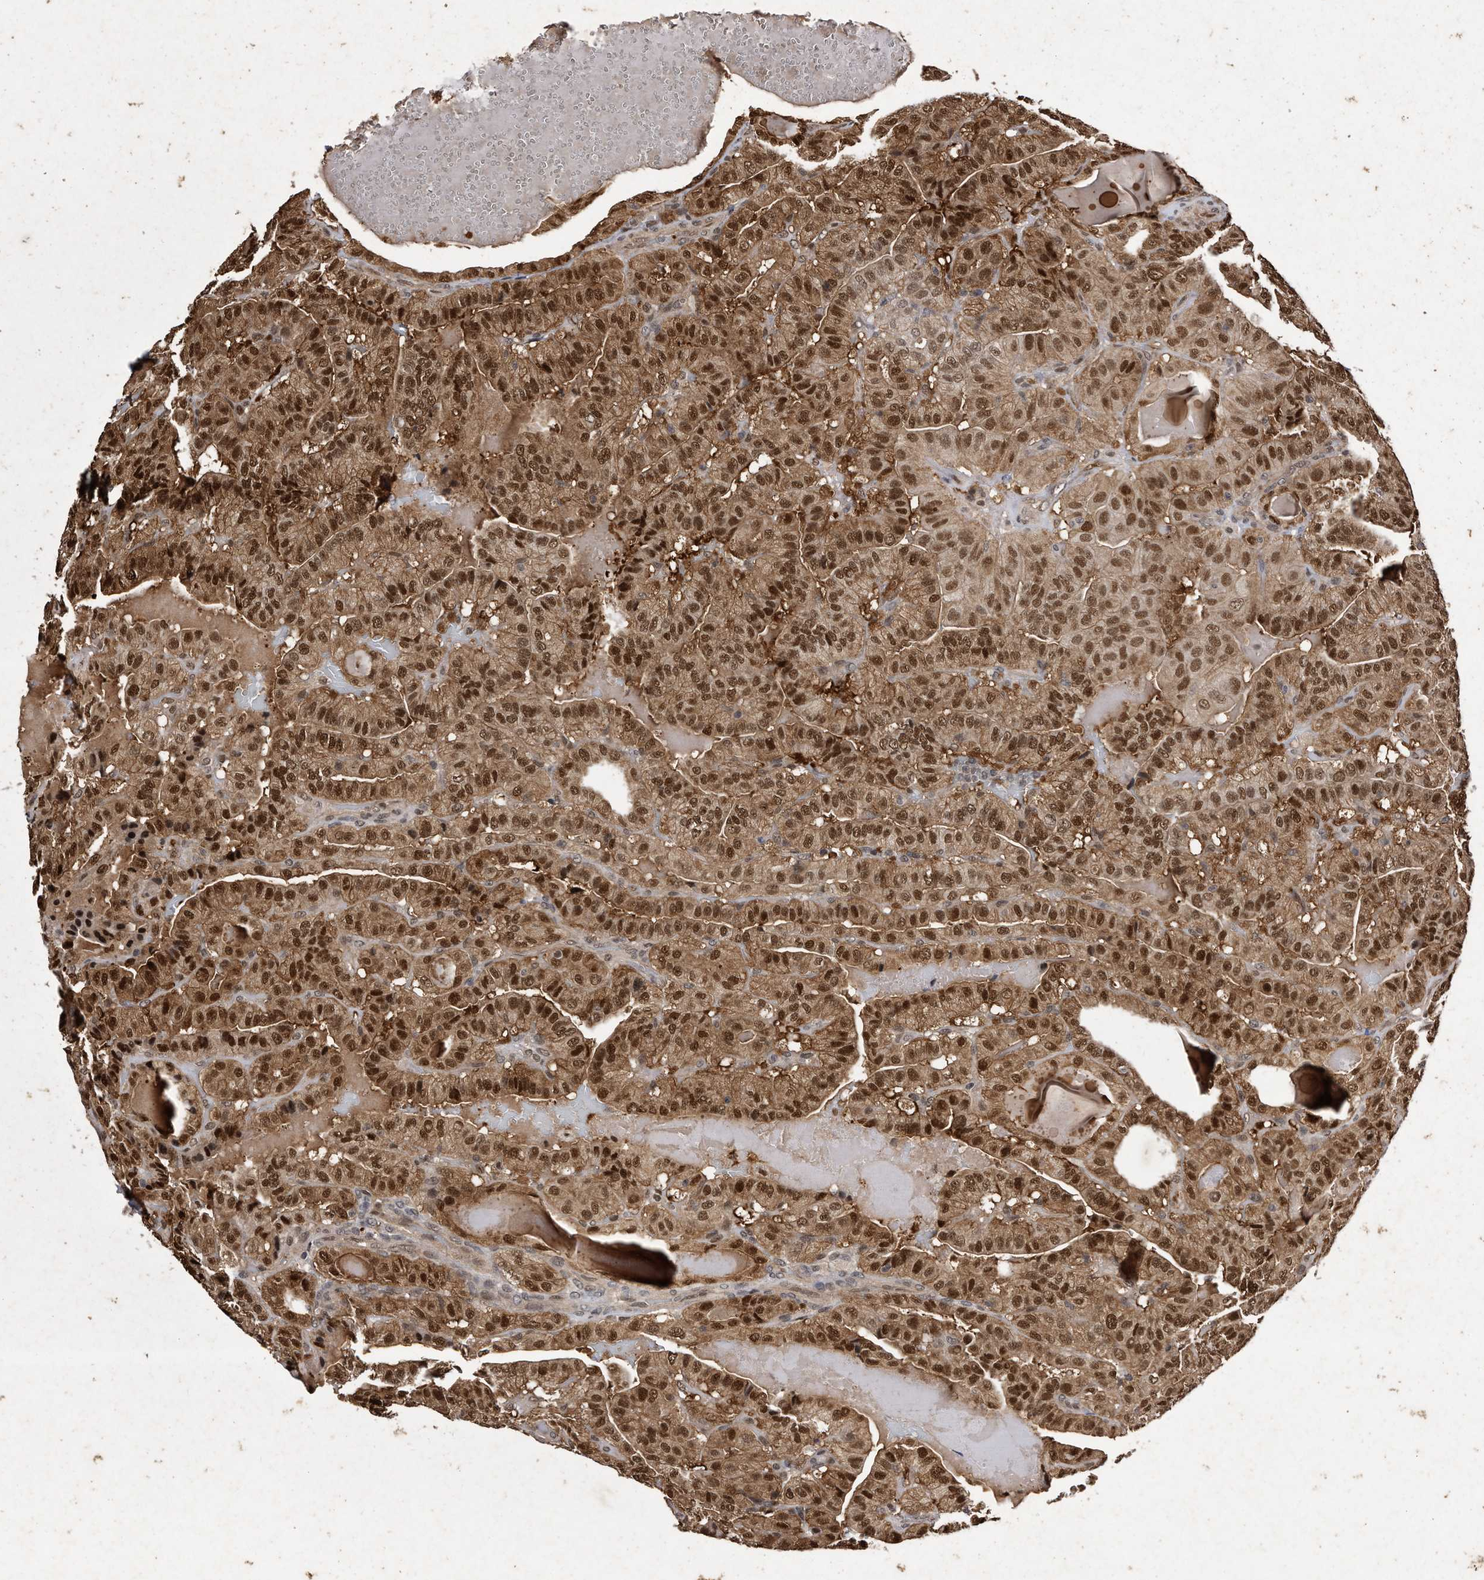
{"staining": {"intensity": "moderate", "quantity": ">75%", "location": "cytoplasmic/membranous,nuclear"}, "tissue": "thyroid cancer", "cell_type": "Tumor cells", "image_type": "cancer", "snomed": [{"axis": "morphology", "description": "Papillary adenocarcinoma, NOS"}, {"axis": "topography", "description": "Thyroid gland"}], "caption": "Immunohistochemical staining of papillary adenocarcinoma (thyroid) displays moderate cytoplasmic/membranous and nuclear protein positivity in about >75% of tumor cells.", "gene": "RAD23B", "patient": {"sex": "male", "age": 77}}